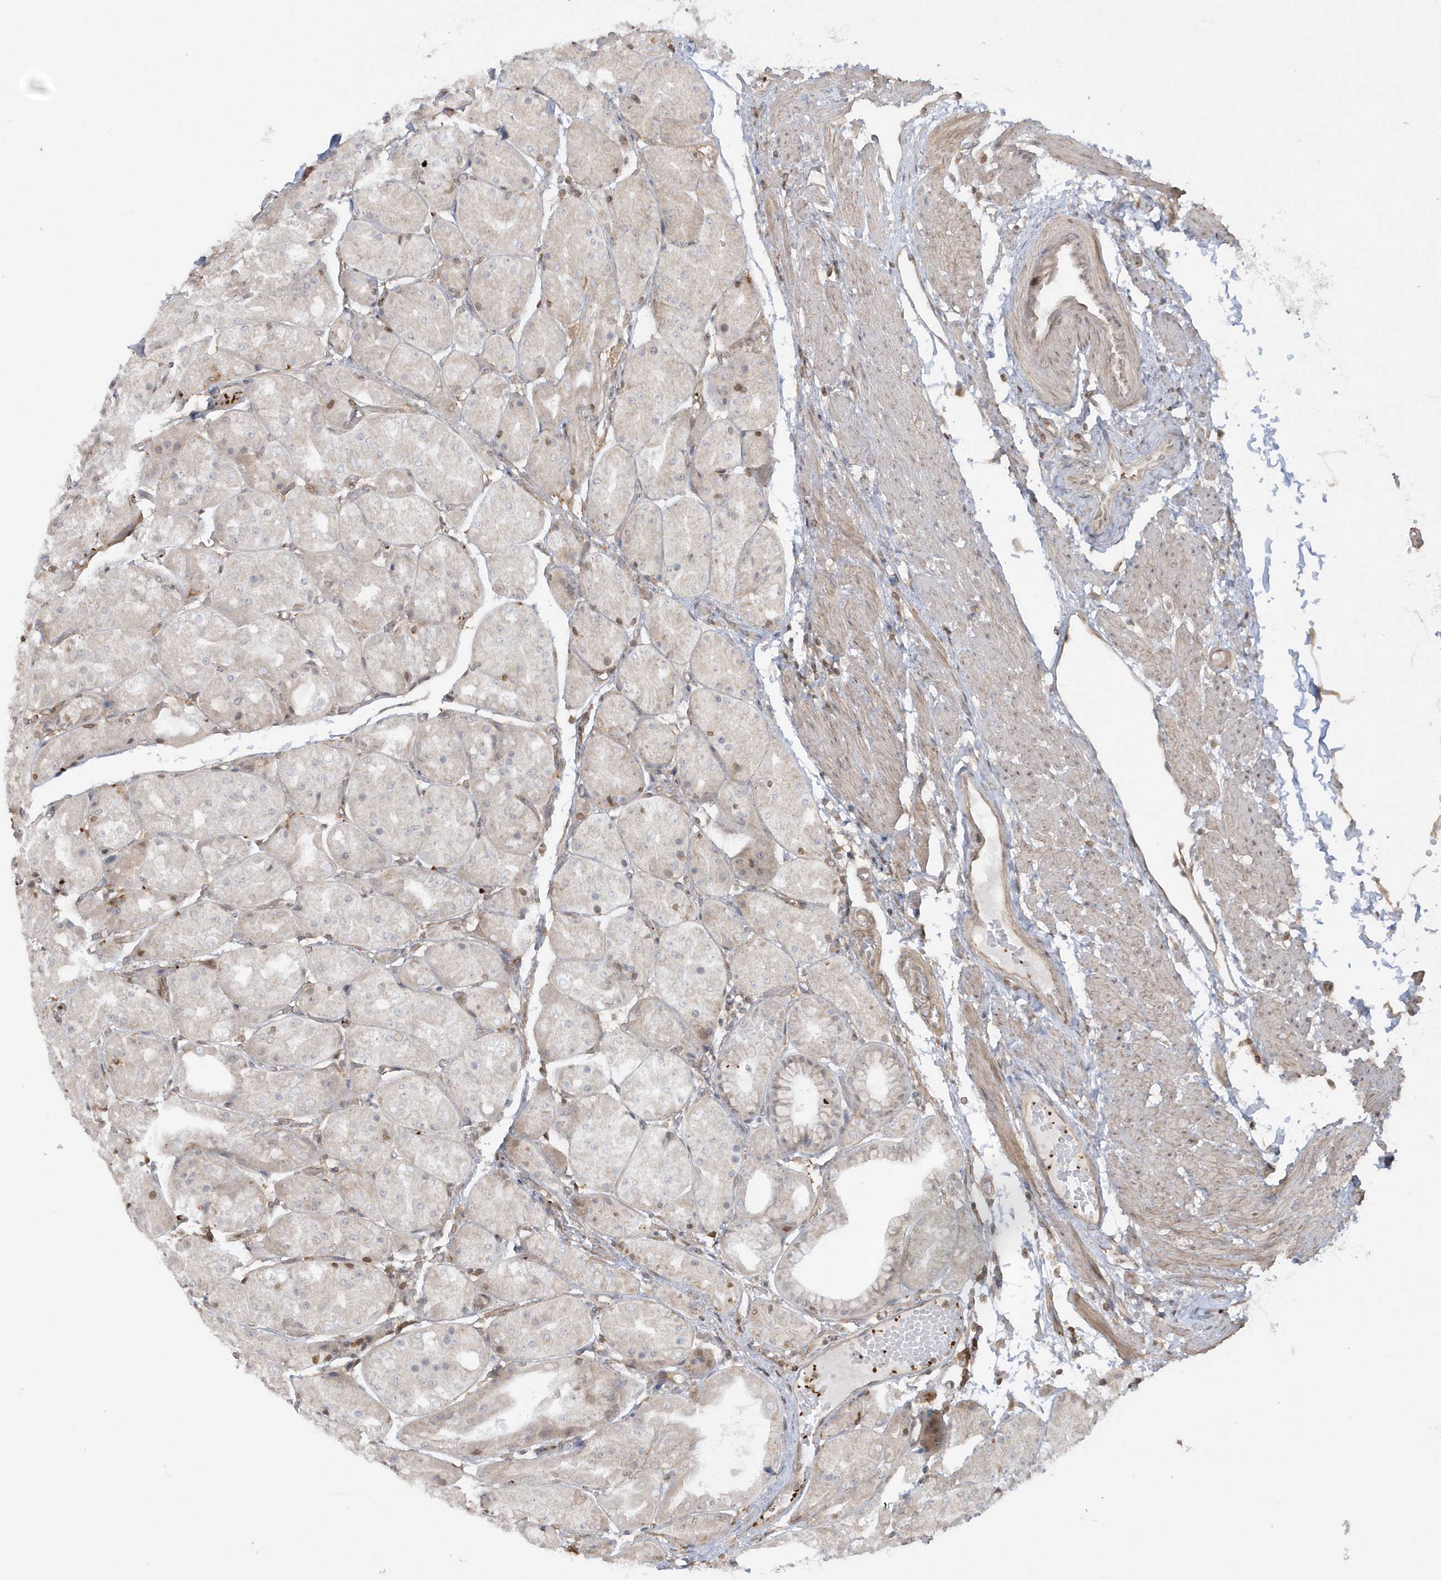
{"staining": {"intensity": "weak", "quantity": "<25%", "location": "cytoplasmic/membranous"}, "tissue": "stomach", "cell_type": "Glandular cells", "image_type": "normal", "snomed": [{"axis": "morphology", "description": "Normal tissue, NOS"}, {"axis": "topography", "description": "Stomach, upper"}], "caption": "High power microscopy image of an IHC image of unremarkable stomach, revealing no significant positivity in glandular cells. (DAB immunohistochemistry (IHC) with hematoxylin counter stain).", "gene": "BSN", "patient": {"sex": "male", "age": 72}}